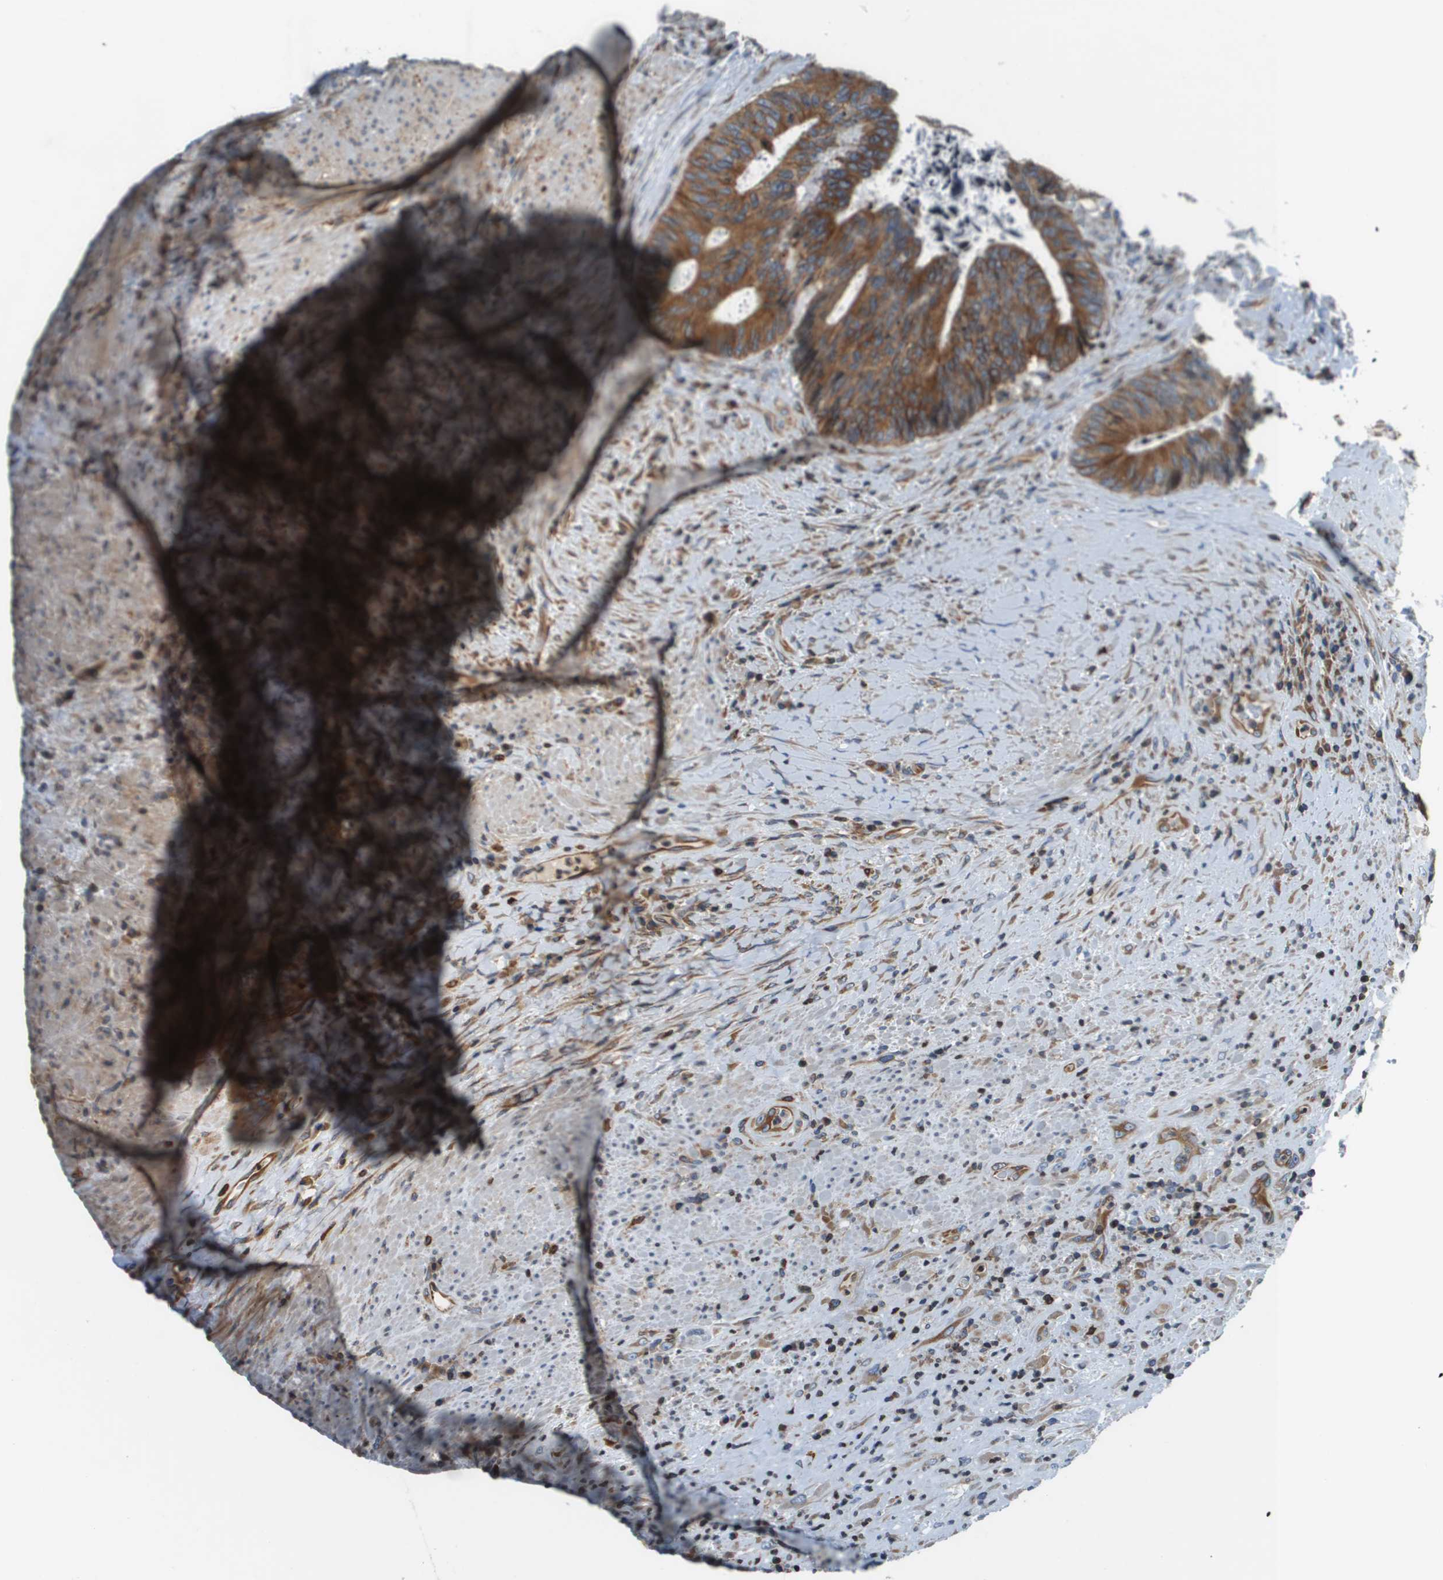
{"staining": {"intensity": "moderate", "quantity": ">75%", "location": "cytoplasmic/membranous"}, "tissue": "colorectal cancer", "cell_type": "Tumor cells", "image_type": "cancer", "snomed": [{"axis": "morphology", "description": "Adenocarcinoma, NOS"}, {"axis": "topography", "description": "Rectum"}], "caption": "A brown stain shows moderate cytoplasmic/membranous staining of a protein in colorectal cancer tumor cells. (Stains: DAB (3,3'-diaminobenzidine) in brown, nuclei in blue, Microscopy: brightfield microscopy at high magnification).", "gene": "ESYT1", "patient": {"sex": "male", "age": 72}}